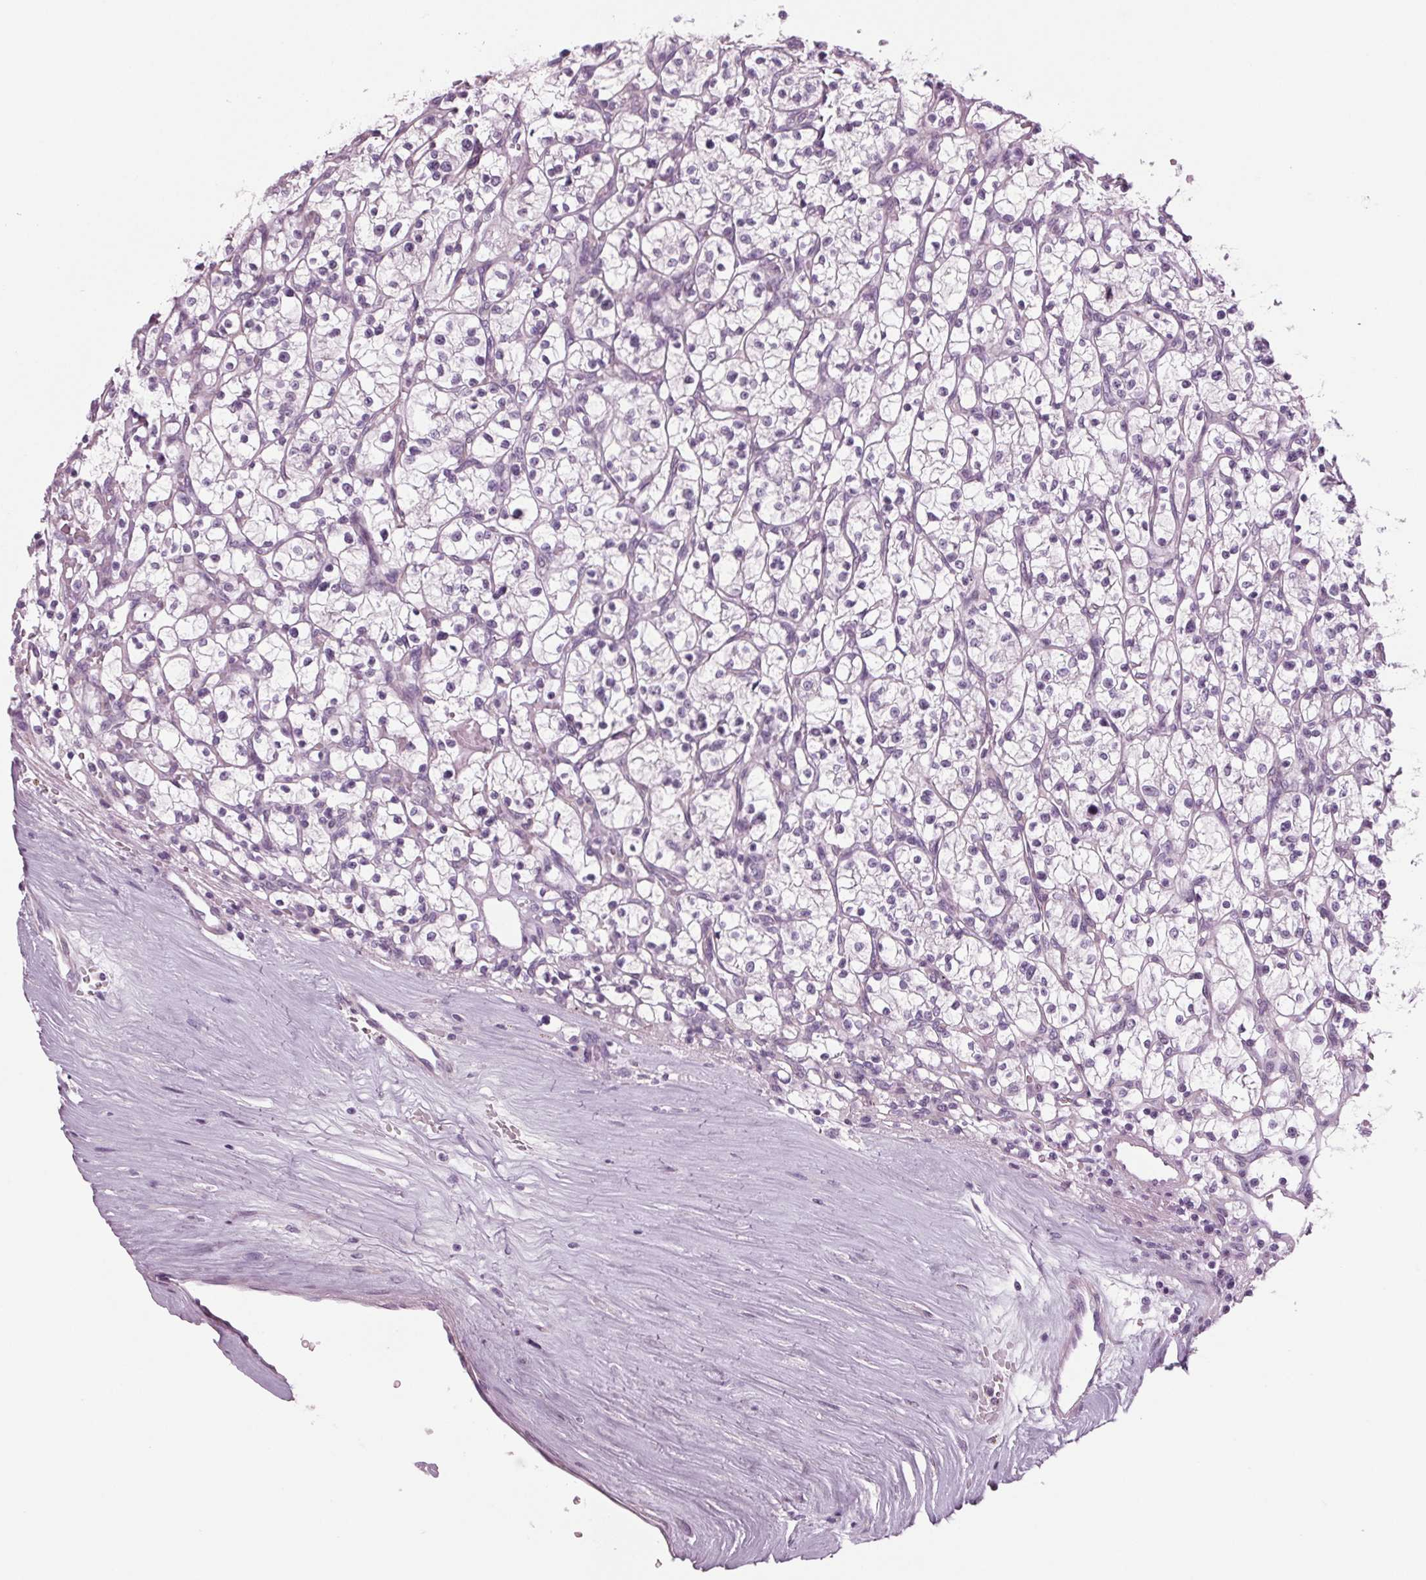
{"staining": {"intensity": "negative", "quantity": "none", "location": "none"}, "tissue": "renal cancer", "cell_type": "Tumor cells", "image_type": "cancer", "snomed": [{"axis": "morphology", "description": "Adenocarcinoma, NOS"}, {"axis": "topography", "description": "Kidney"}], "caption": "Photomicrograph shows no protein staining in tumor cells of renal cancer tissue. The staining was performed using DAB (3,3'-diaminobenzidine) to visualize the protein expression in brown, while the nuclei were stained in blue with hematoxylin (Magnification: 20x).", "gene": "BHLHE22", "patient": {"sex": "female", "age": 64}}